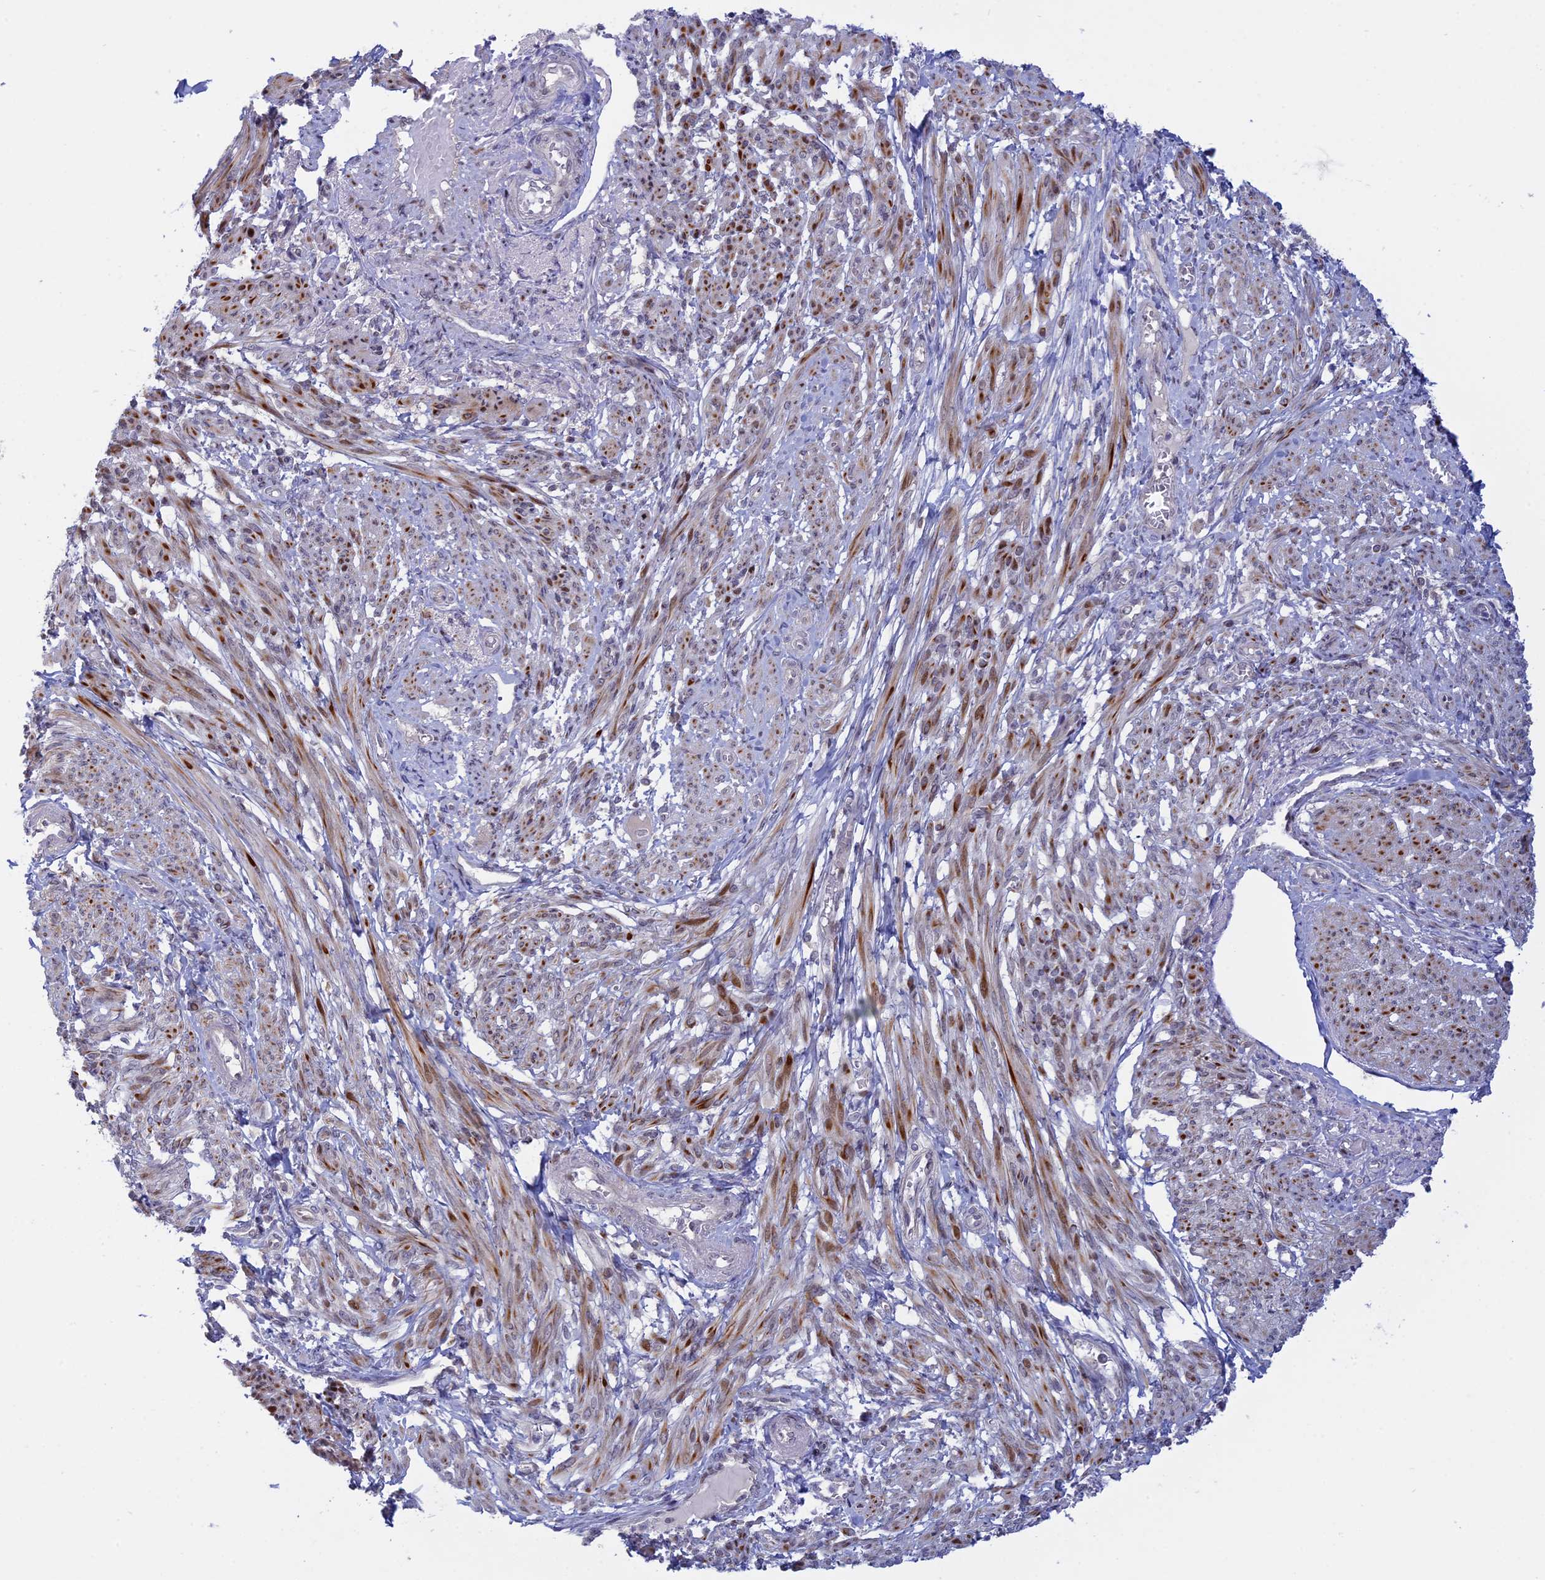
{"staining": {"intensity": "moderate", "quantity": "25%-75%", "location": "cytoplasmic/membranous"}, "tissue": "smooth muscle", "cell_type": "Smooth muscle cells", "image_type": "normal", "snomed": [{"axis": "morphology", "description": "Normal tissue, NOS"}, {"axis": "topography", "description": "Smooth muscle"}], "caption": "Smooth muscle was stained to show a protein in brown. There is medium levels of moderate cytoplasmic/membranous expression in about 25%-75% of smooth muscle cells. (DAB (3,3'-diaminobenzidine) = brown stain, brightfield microscopy at high magnification).", "gene": "GSKIP", "patient": {"sex": "female", "age": 39}}